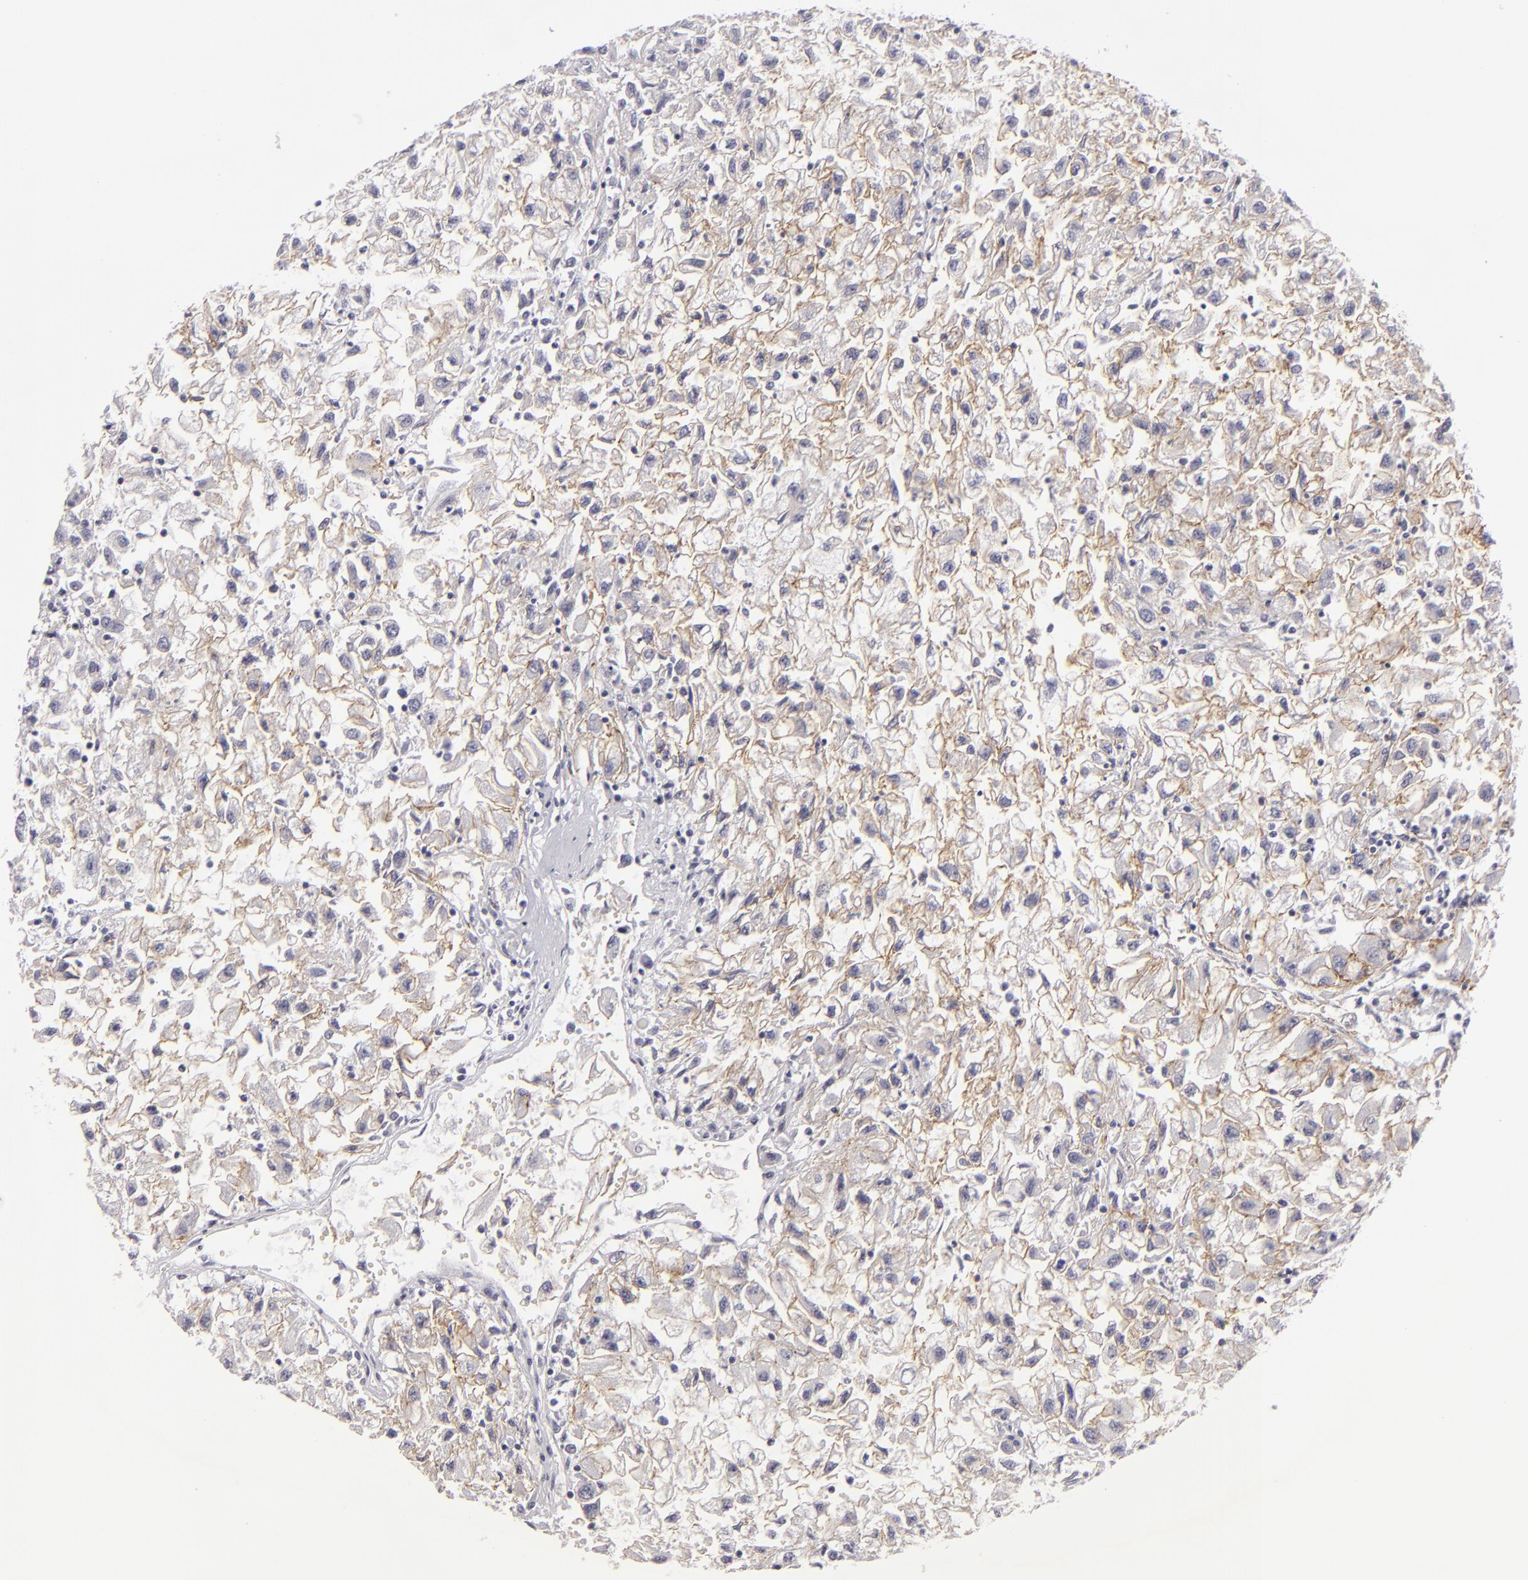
{"staining": {"intensity": "weak", "quantity": "25%-75%", "location": "cytoplasmic/membranous"}, "tissue": "renal cancer", "cell_type": "Tumor cells", "image_type": "cancer", "snomed": [{"axis": "morphology", "description": "Adenocarcinoma, NOS"}, {"axis": "topography", "description": "Kidney"}], "caption": "Immunohistochemical staining of renal cancer (adenocarcinoma) shows weak cytoplasmic/membranous protein staining in about 25%-75% of tumor cells.", "gene": "JUP", "patient": {"sex": "male", "age": 59}}